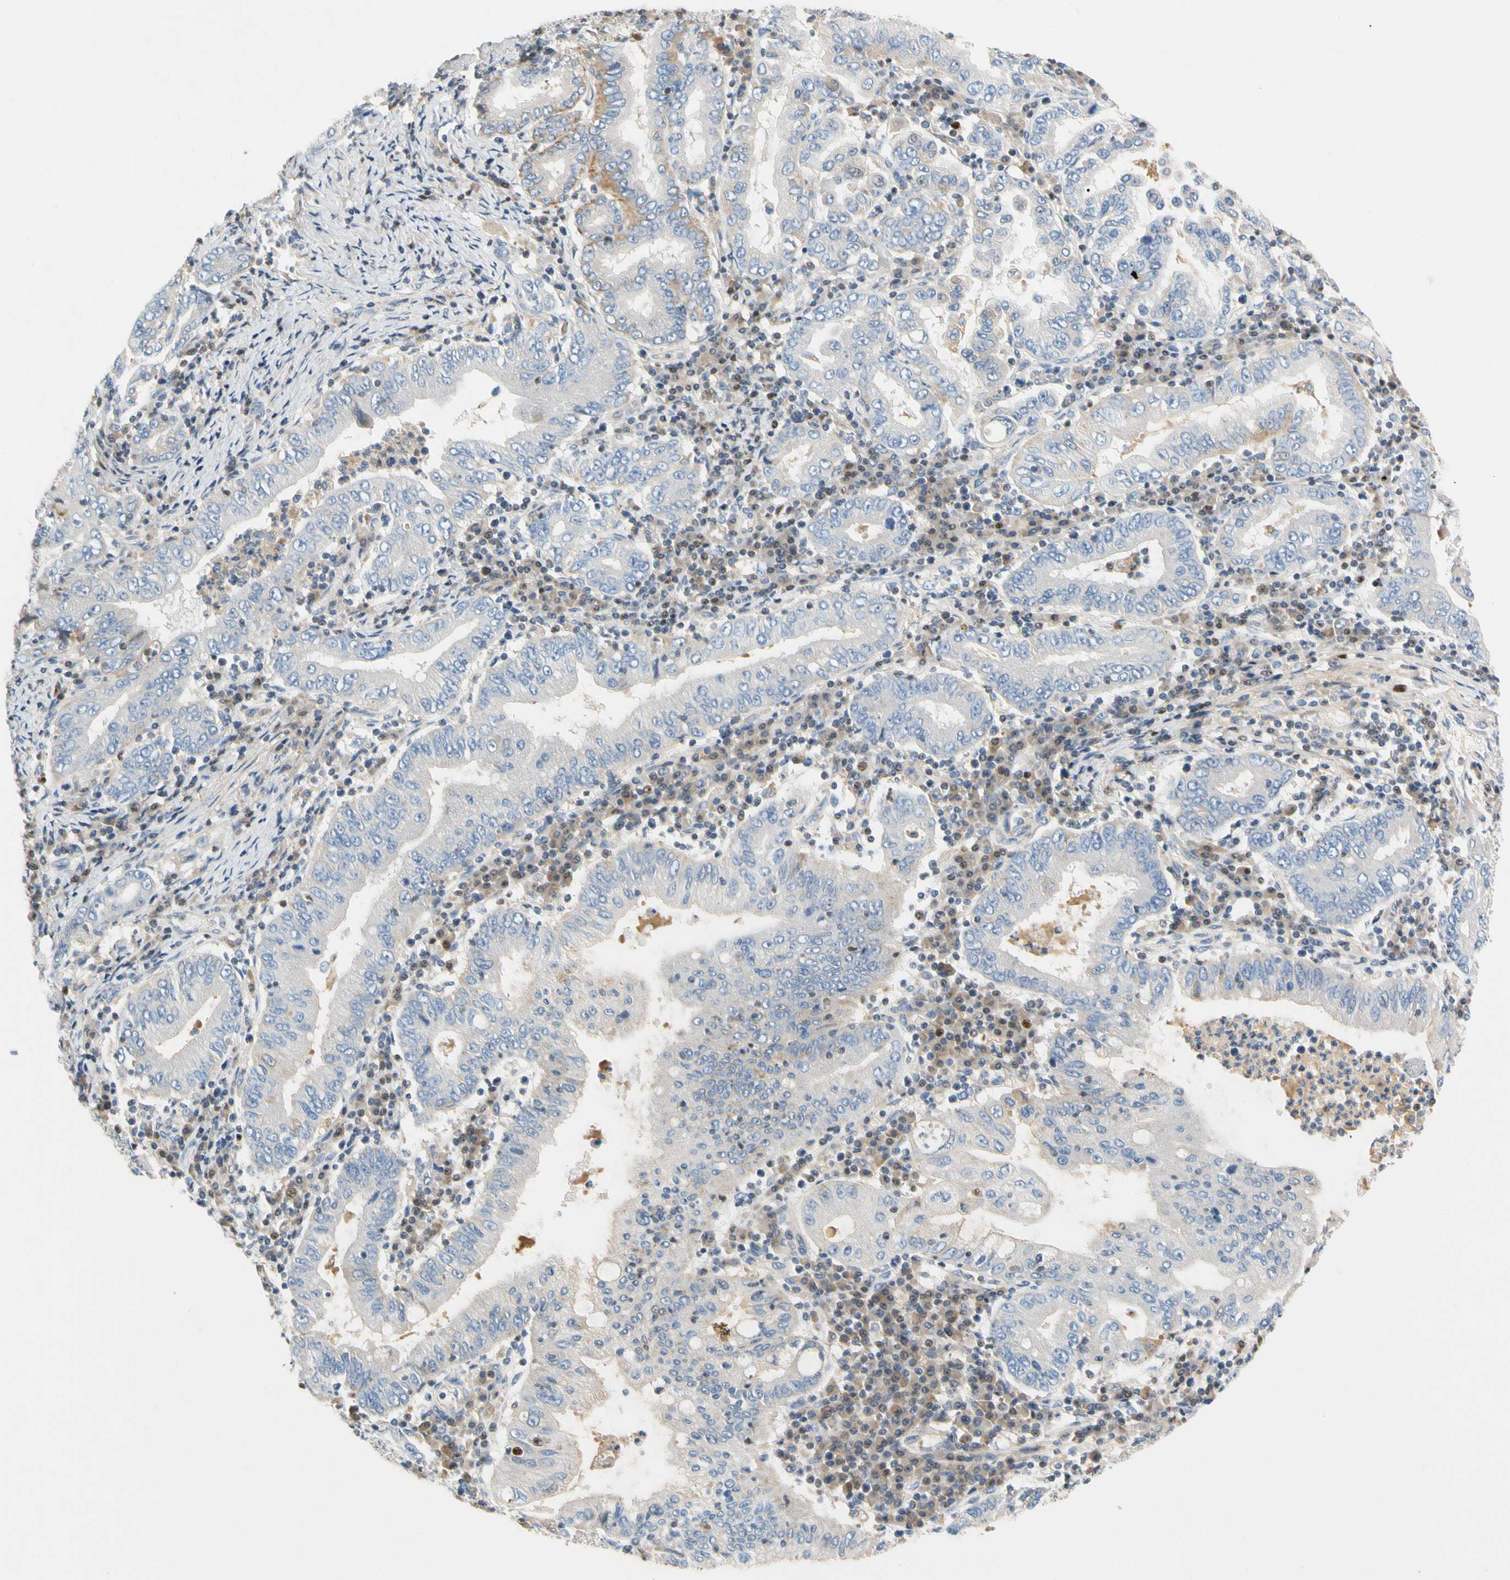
{"staining": {"intensity": "weak", "quantity": "<25%", "location": "cytoplasmic/membranous"}, "tissue": "stomach cancer", "cell_type": "Tumor cells", "image_type": "cancer", "snomed": [{"axis": "morphology", "description": "Normal tissue, NOS"}, {"axis": "morphology", "description": "Adenocarcinoma, NOS"}, {"axis": "topography", "description": "Esophagus"}, {"axis": "topography", "description": "Stomach, upper"}, {"axis": "topography", "description": "Peripheral nerve tissue"}], "caption": "IHC histopathology image of neoplastic tissue: stomach cancer (adenocarcinoma) stained with DAB (3,3'-diaminobenzidine) demonstrates no significant protein expression in tumor cells.", "gene": "SP140", "patient": {"sex": "male", "age": 62}}